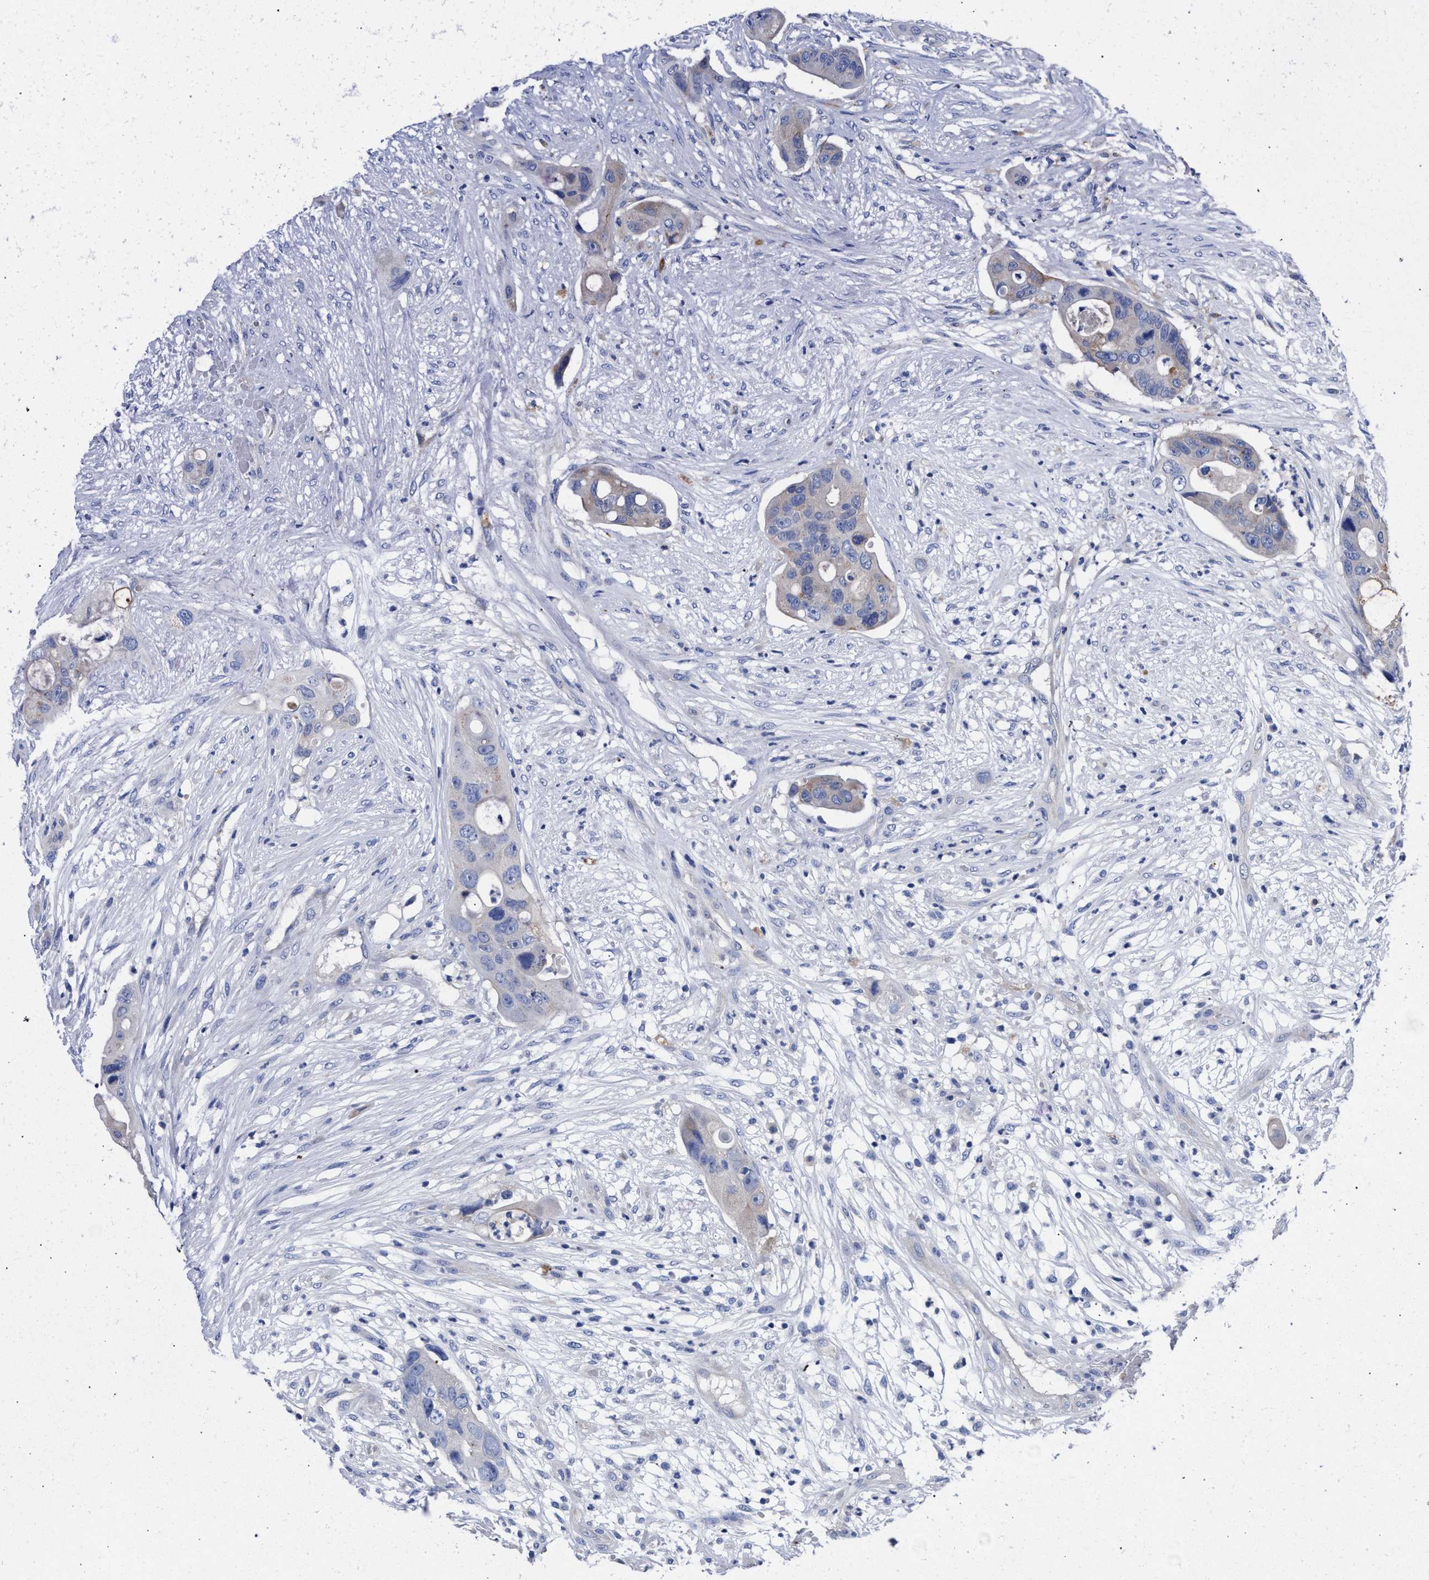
{"staining": {"intensity": "negative", "quantity": "none", "location": "none"}, "tissue": "colorectal cancer", "cell_type": "Tumor cells", "image_type": "cancer", "snomed": [{"axis": "morphology", "description": "Adenocarcinoma, NOS"}, {"axis": "topography", "description": "Colon"}], "caption": "This is an IHC micrograph of colorectal adenocarcinoma. There is no expression in tumor cells.", "gene": "GMPR", "patient": {"sex": "female", "age": 57}}